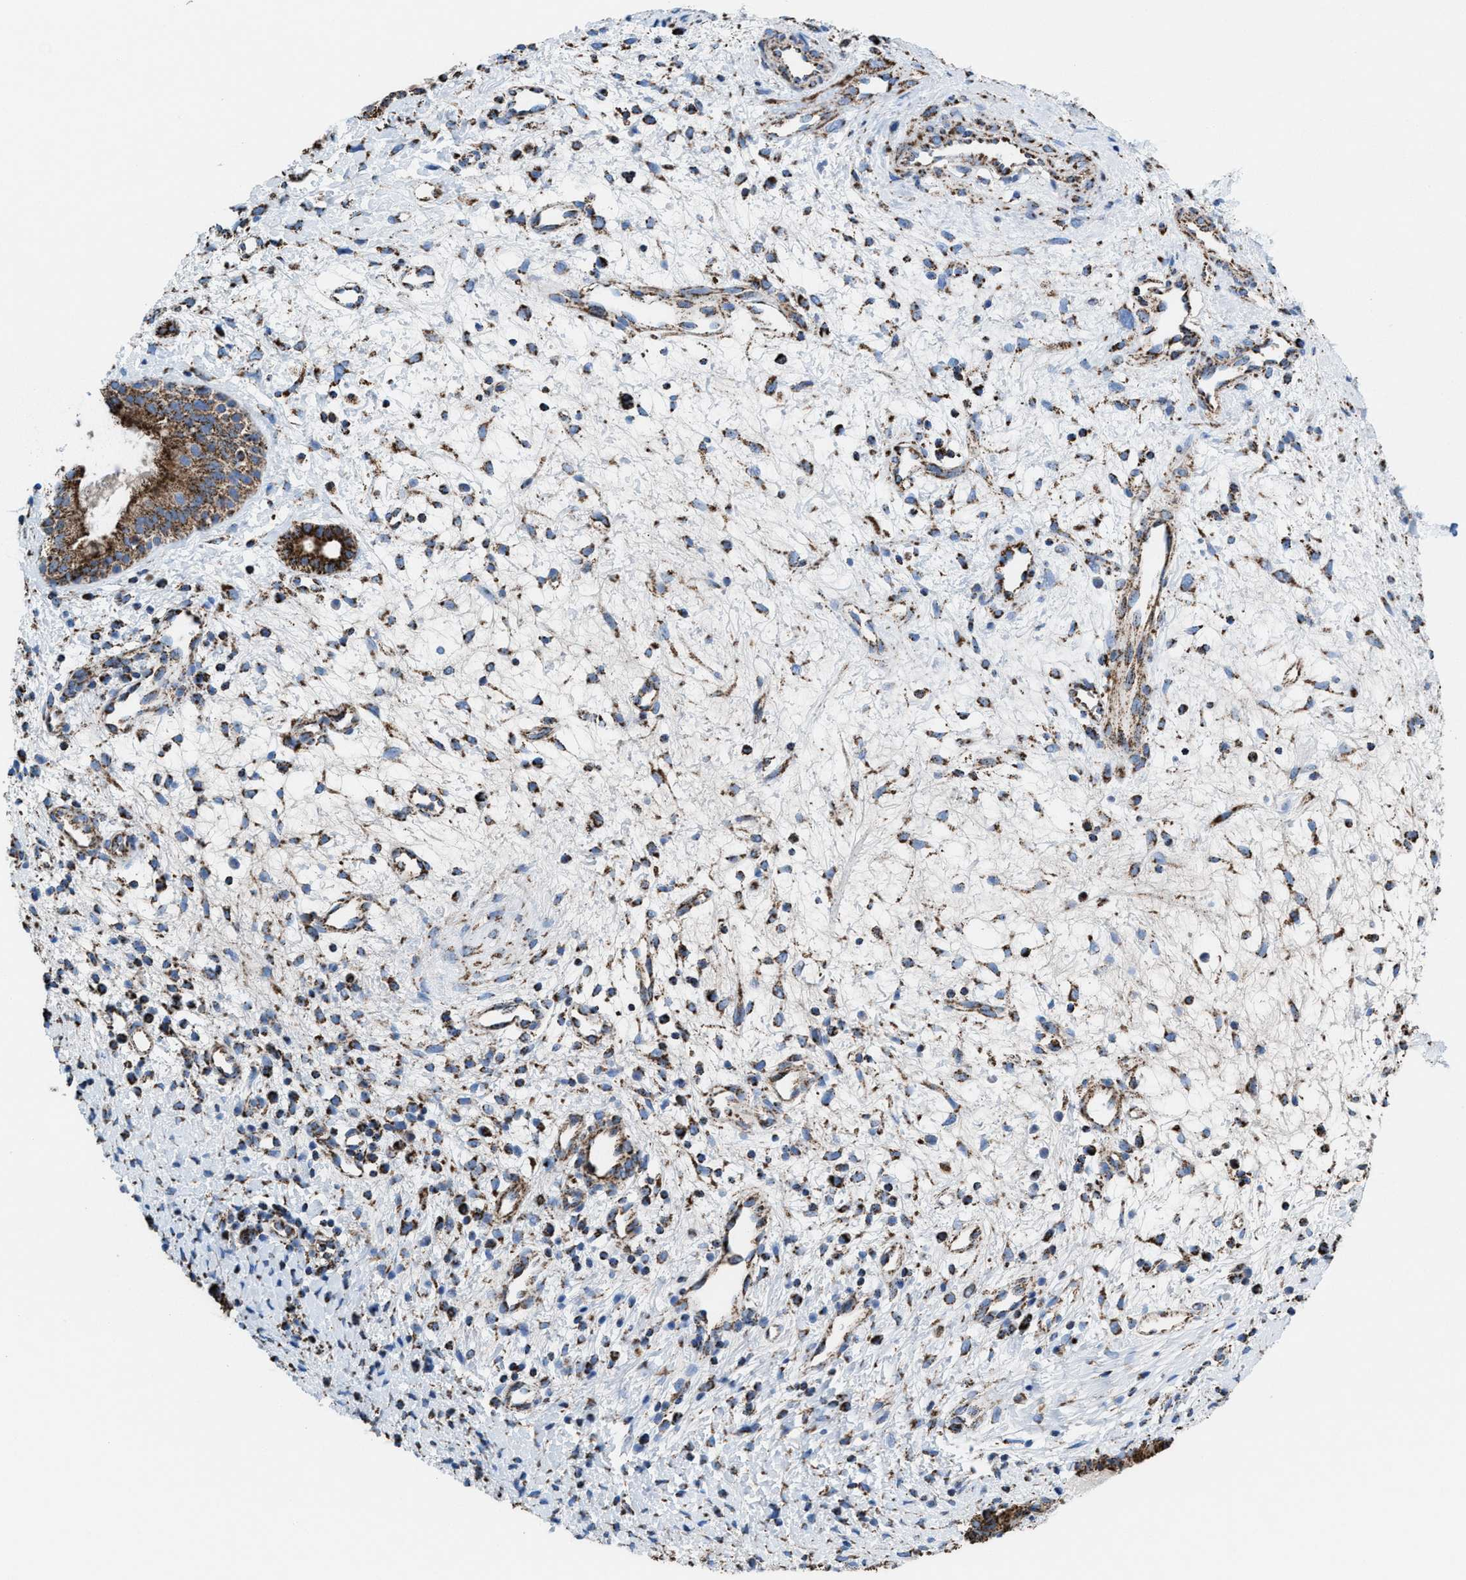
{"staining": {"intensity": "moderate", "quantity": ">75%", "location": "cytoplasmic/membranous"}, "tissue": "nasopharynx", "cell_type": "Respiratory epithelial cells", "image_type": "normal", "snomed": [{"axis": "morphology", "description": "Normal tissue, NOS"}, {"axis": "topography", "description": "Nasopharynx"}], "caption": "A brown stain highlights moderate cytoplasmic/membranous expression of a protein in respiratory epithelial cells of unremarkable nasopharynx. Immunohistochemistry (ihc) stains the protein of interest in brown and the nuclei are stained blue.", "gene": "ECHS1", "patient": {"sex": "male", "age": 22}}